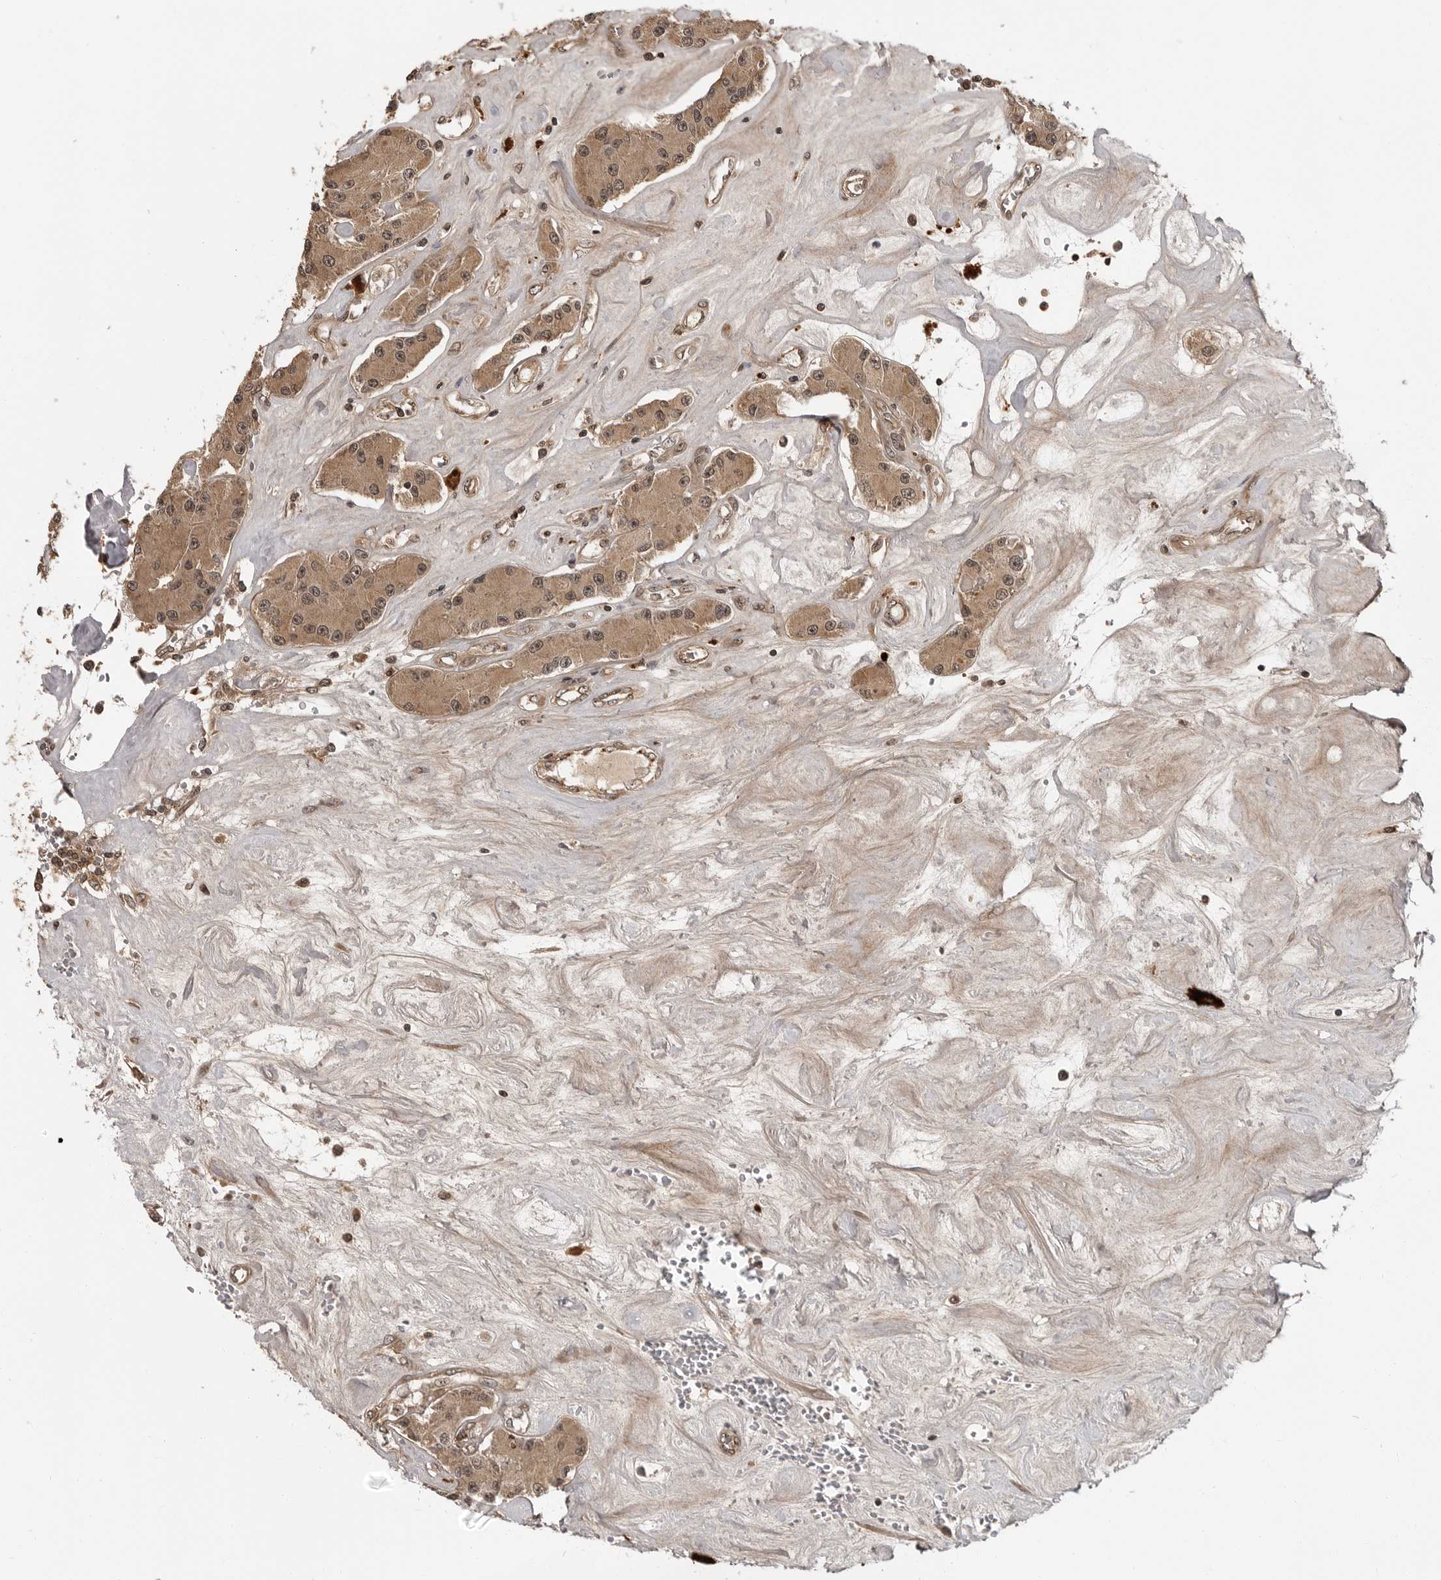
{"staining": {"intensity": "moderate", "quantity": ">75%", "location": "cytoplasmic/membranous,nuclear"}, "tissue": "carcinoid", "cell_type": "Tumor cells", "image_type": "cancer", "snomed": [{"axis": "morphology", "description": "Carcinoid, malignant, NOS"}, {"axis": "topography", "description": "Pancreas"}], "caption": "Protein analysis of carcinoid (malignant) tissue exhibits moderate cytoplasmic/membranous and nuclear expression in about >75% of tumor cells.", "gene": "IL24", "patient": {"sex": "male", "age": 41}}